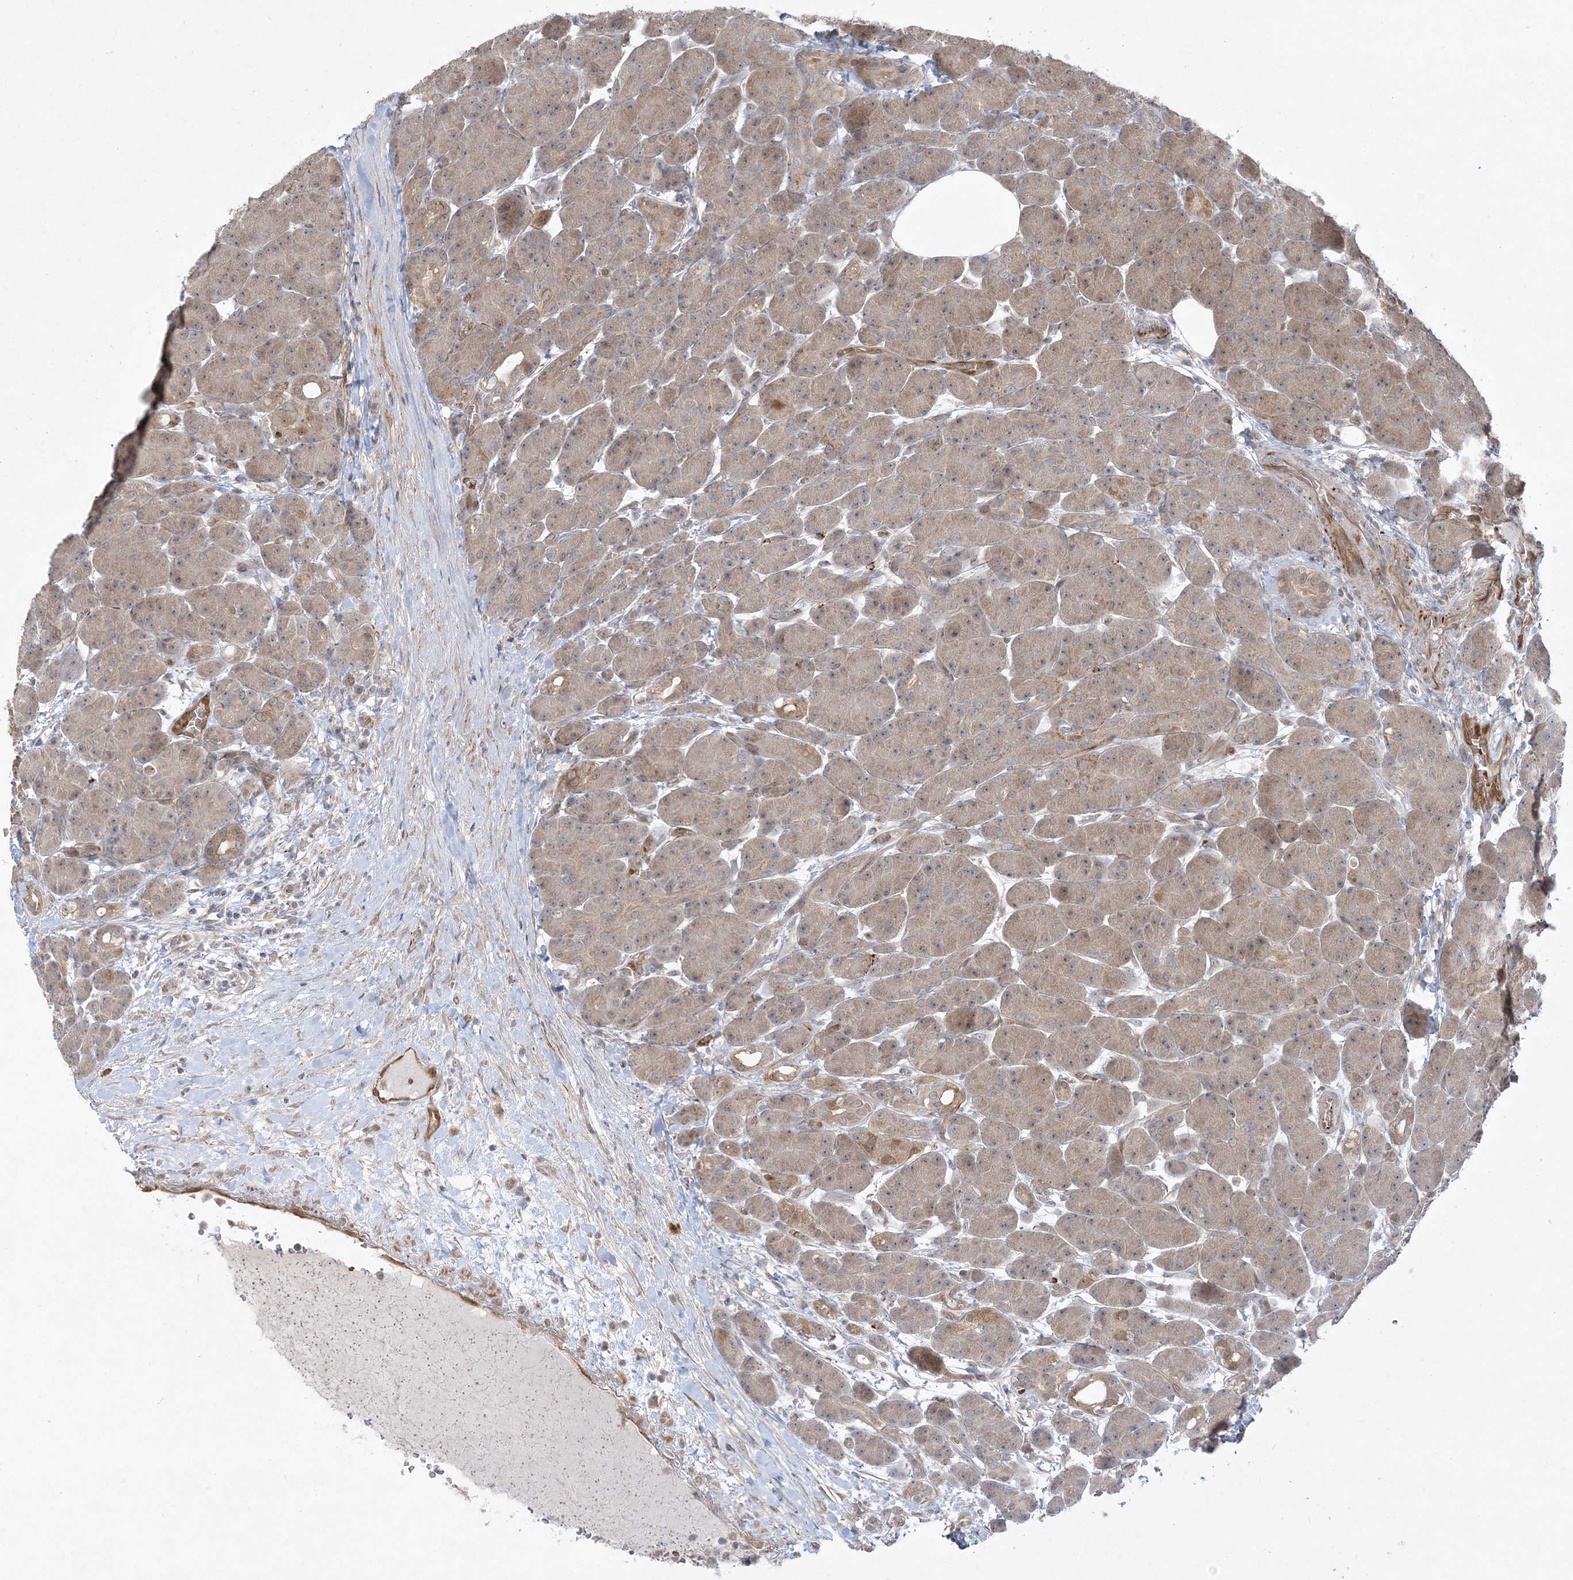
{"staining": {"intensity": "moderate", "quantity": ">75%", "location": "cytoplasmic/membranous,nuclear"}, "tissue": "pancreas", "cell_type": "Exocrine glandular cells", "image_type": "normal", "snomed": [{"axis": "morphology", "description": "Normal tissue, NOS"}, {"axis": "topography", "description": "Pancreas"}], "caption": "Immunohistochemical staining of normal human pancreas exhibits >75% levels of moderate cytoplasmic/membranous,nuclear protein expression in approximately >75% of exocrine glandular cells.", "gene": "INPP1", "patient": {"sex": "male", "age": 63}}